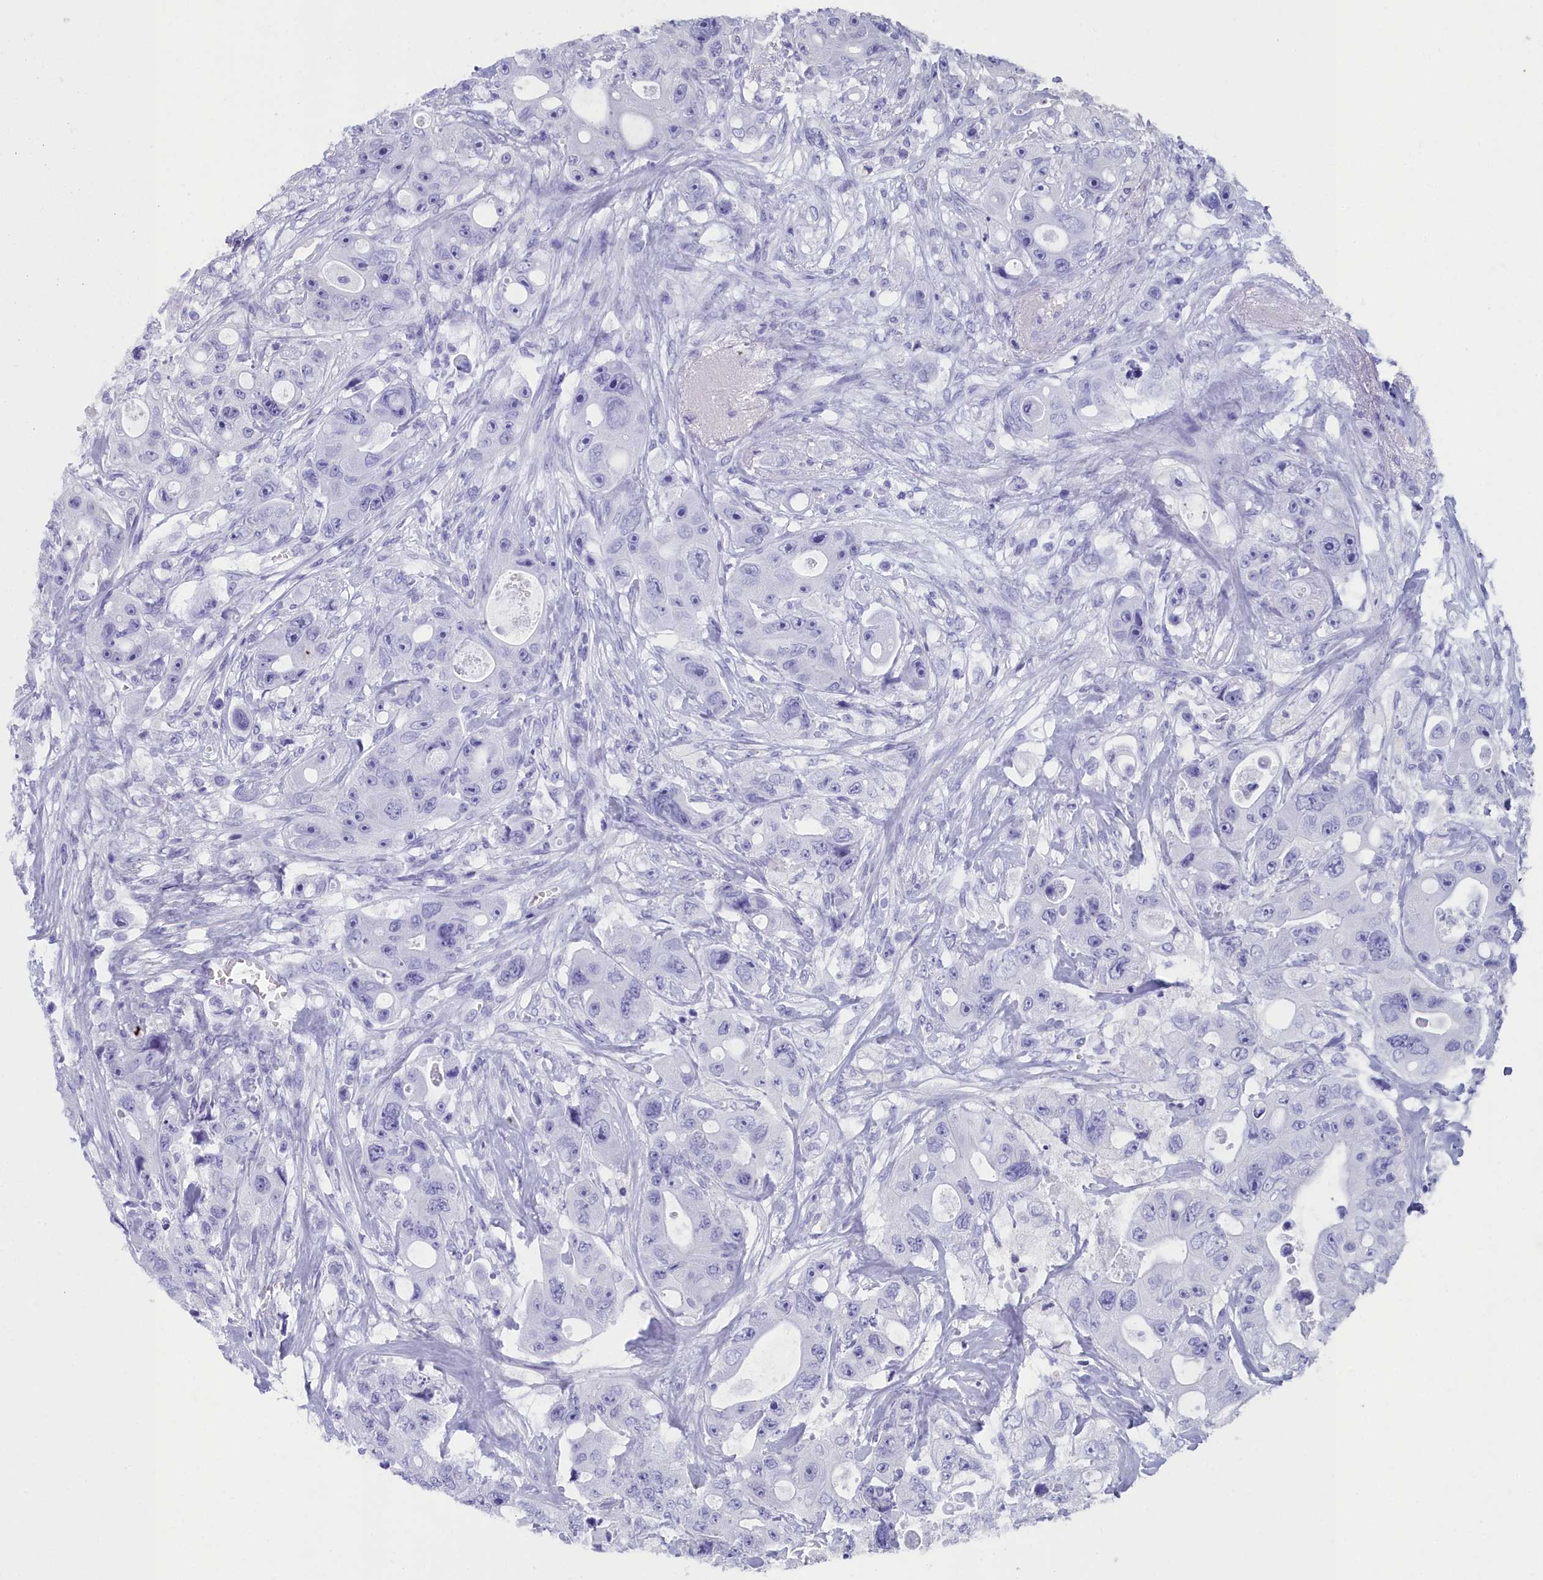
{"staining": {"intensity": "negative", "quantity": "none", "location": "none"}, "tissue": "colorectal cancer", "cell_type": "Tumor cells", "image_type": "cancer", "snomed": [{"axis": "morphology", "description": "Adenocarcinoma, NOS"}, {"axis": "topography", "description": "Colon"}], "caption": "A photomicrograph of adenocarcinoma (colorectal) stained for a protein shows no brown staining in tumor cells. (DAB immunohistochemistry visualized using brightfield microscopy, high magnification).", "gene": "CCDC97", "patient": {"sex": "female", "age": 46}}